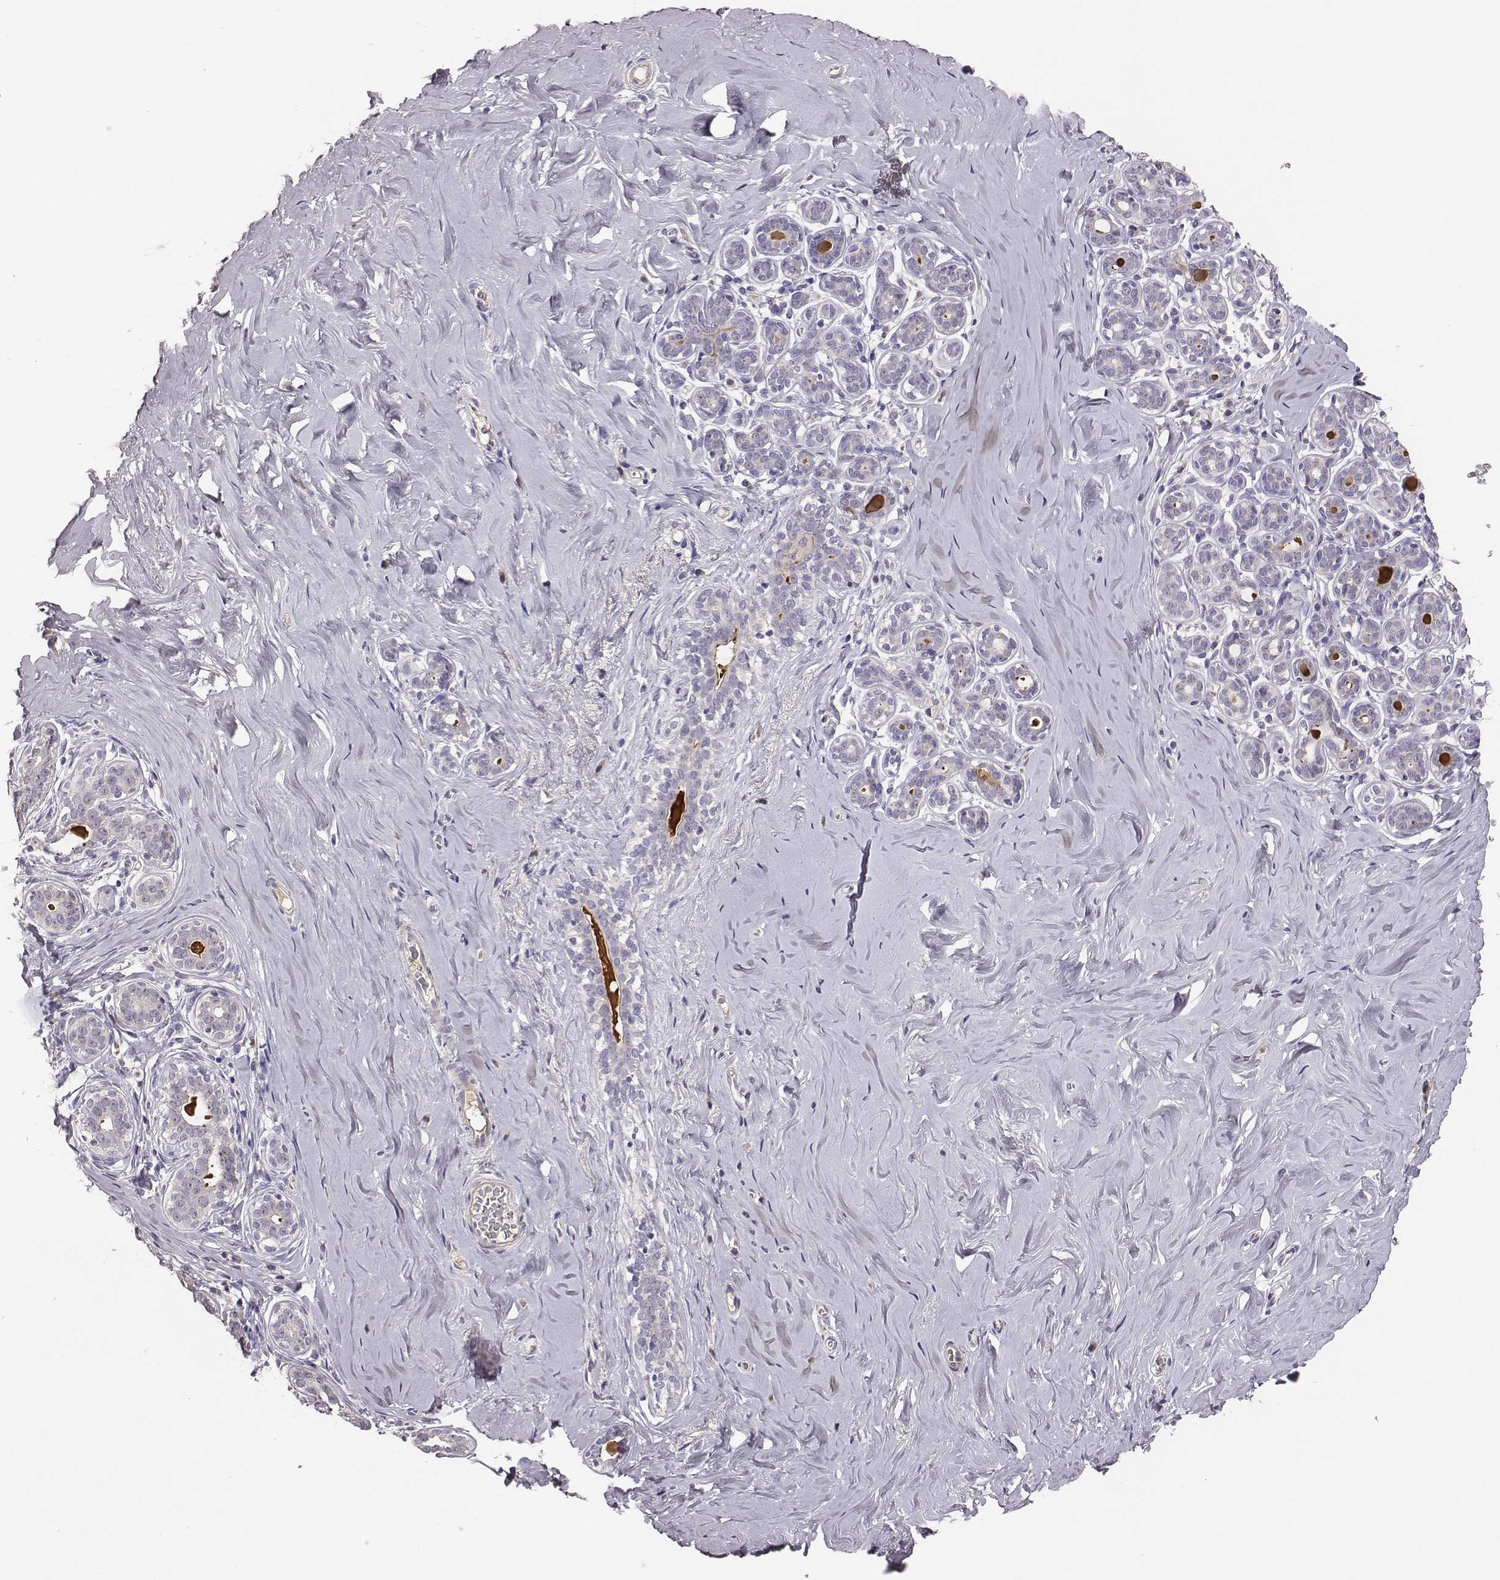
{"staining": {"intensity": "negative", "quantity": "none", "location": "none"}, "tissue": "breast", "cell_type": "Adipocytes", "image_type": "normal", "snomed": [{"axis": "morphology", "description": "Normal tissue, NOS"}, {"axis": "topography", "description": "Skin"}, {"axis": "topography", "description": "Breast"}], "caption": "DAB (3,3'-diaminobenzidine) immunohistochemical staining of benign human breast shows no significant positivity in adipocytes.", "gene": "KMO", "patient": {"sex": "female", "age": 43}}